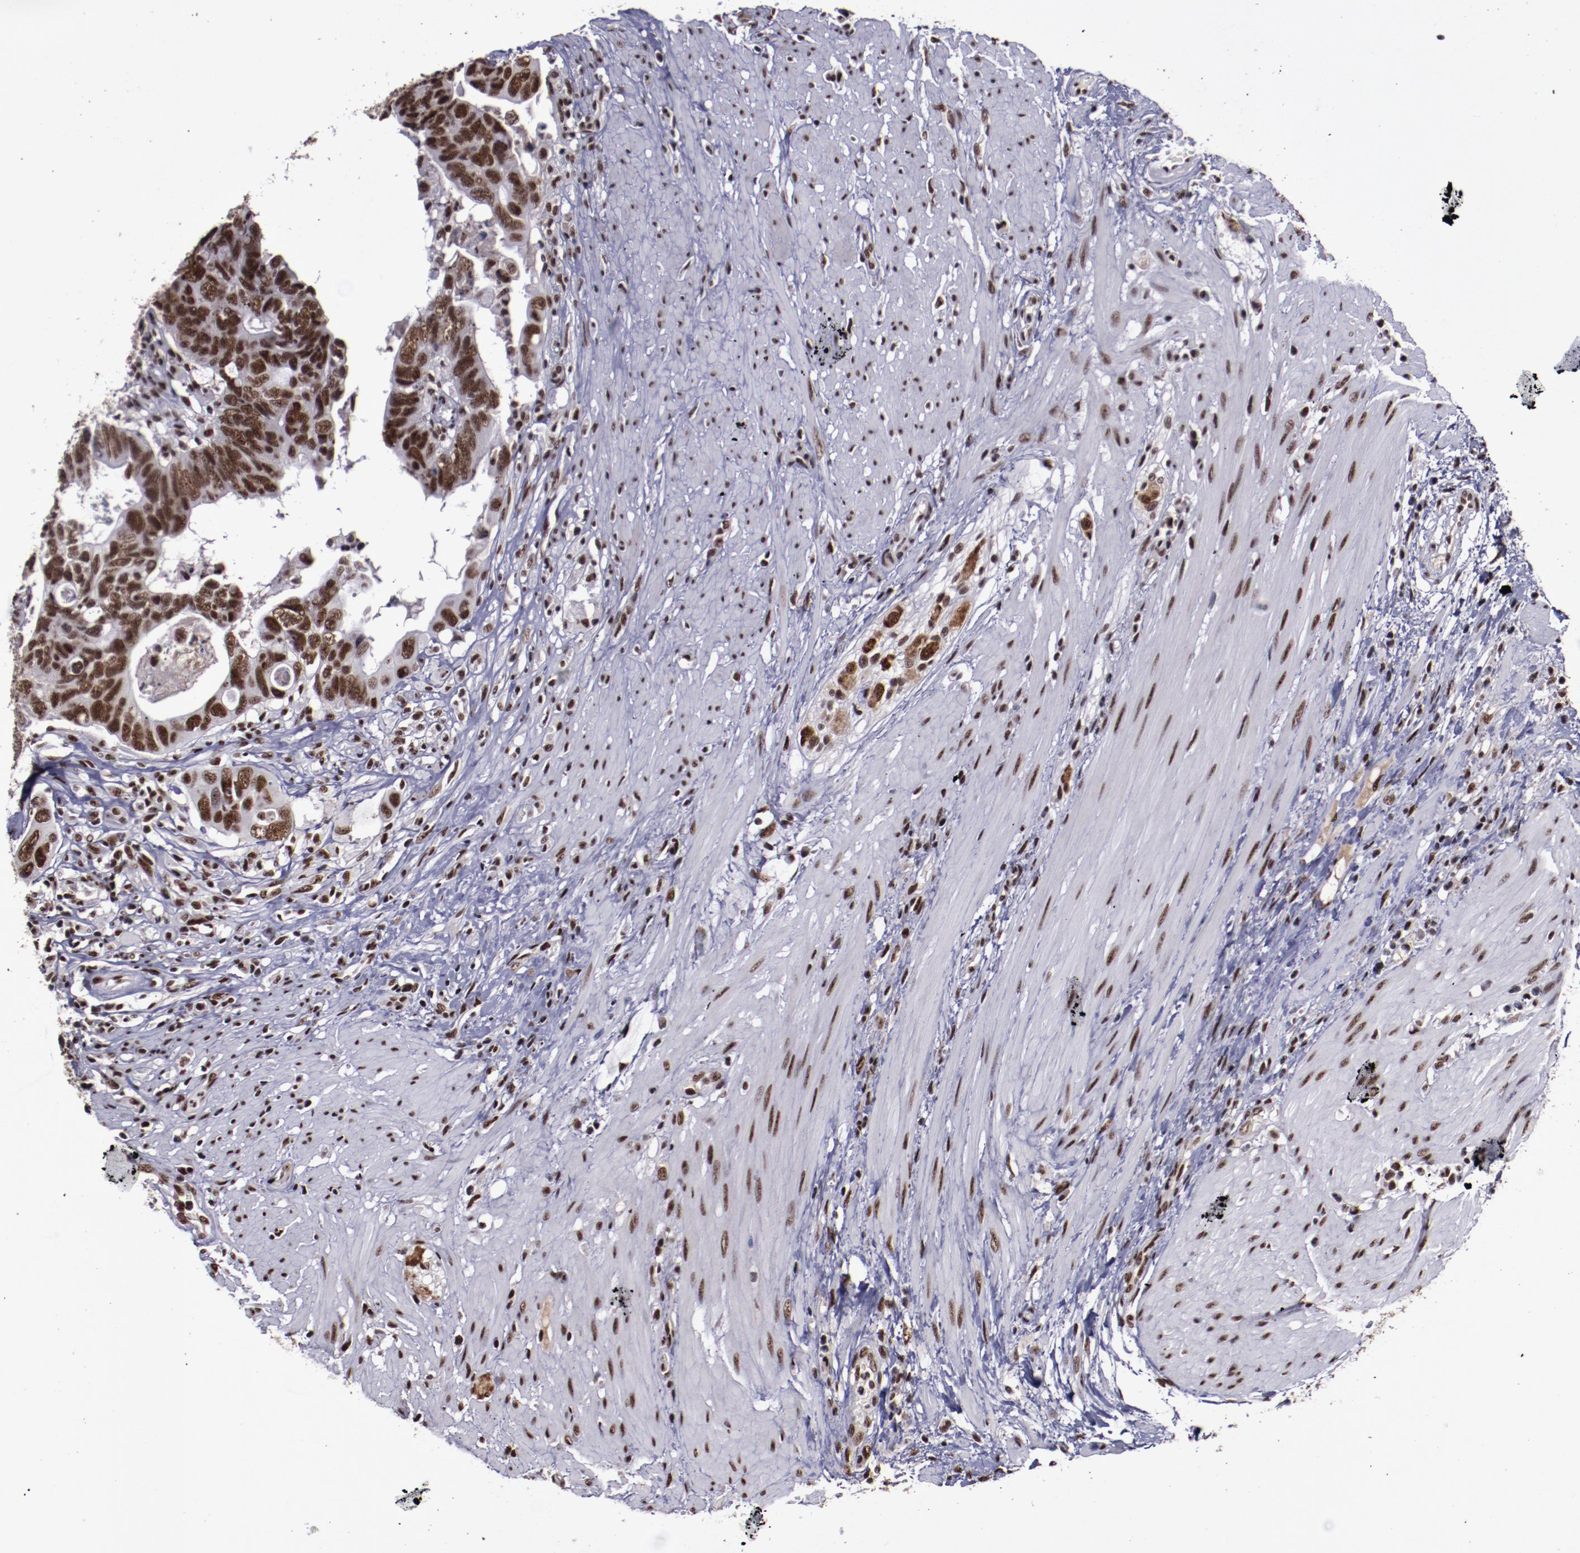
{"staining": {"intensity": "strong", "quantity": ">75%", "location": "nuclear"}, "tissue": "colorectal cancer", "cell_type": "Tumor cells", "image_type": "cancer", "snomed": [{"axis": "morphology", "description": "Adenocarcinoma, NOS"}, {"axis": "topography", "description": "Rectum"}], "caption": "IHC of colorectal cancer displays high levels of strong nuclear positivity in about >75% of tumor cells. The protein is shown in brown color, while the nuclei are stained blue.", "gene": "ERH", "patient": {"sex": "male", "age": 53}}